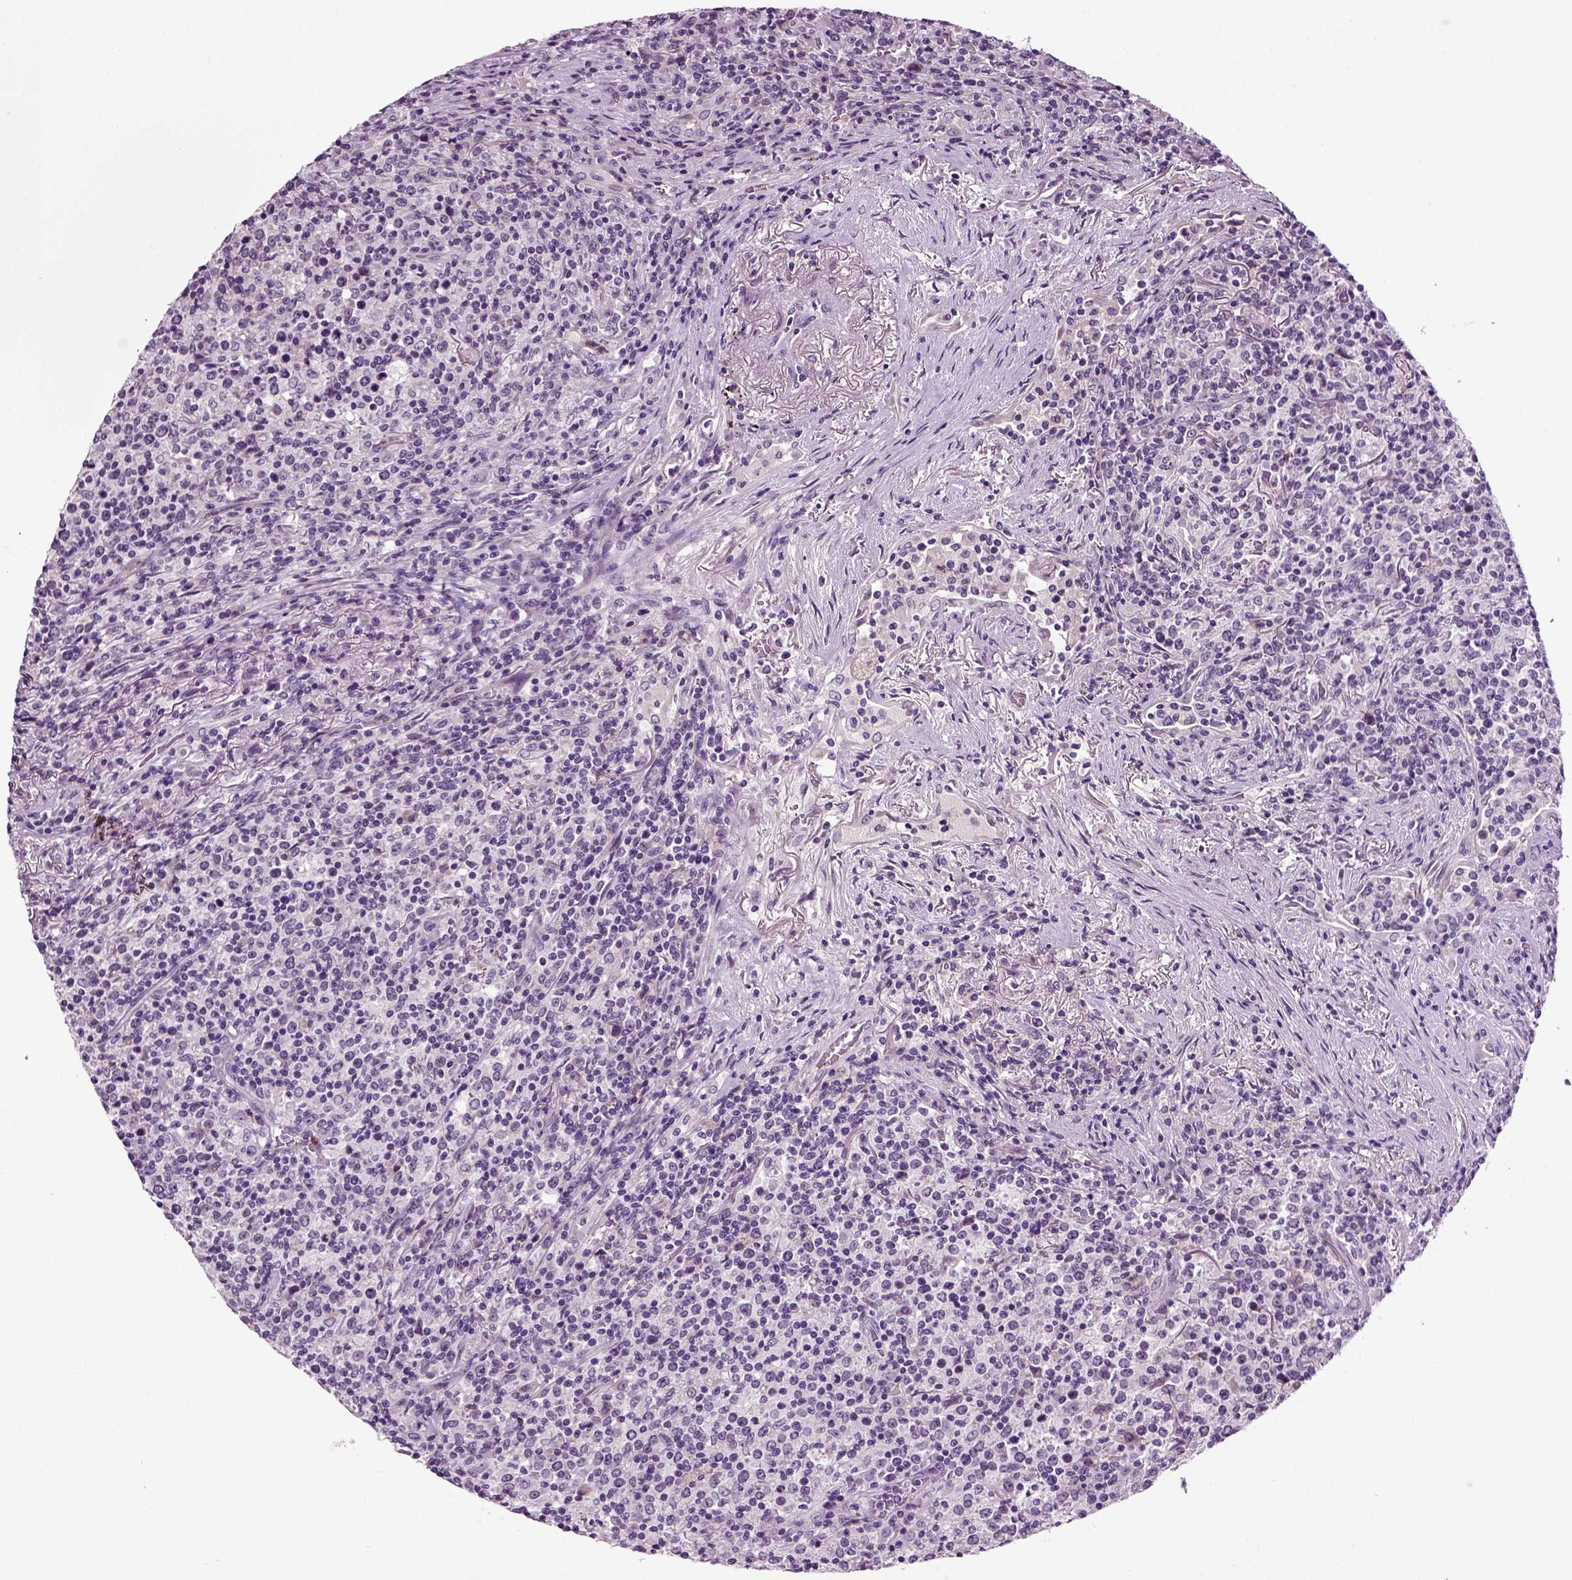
{"staining": {"intensity": "negative", "quantity": "none", "location": "none"}, "tissue": "lymphoma", "cell_type": "Tumor cells", "image_type": "cancer", "snomed": [{"axis": "morphology", "description": "Malignant lymphoma, non-Hodgkin's type, High grade"}, {"axis": "topography", "description": "Lung"}], "caption": "This is an IHC micrograph of human malignant lymphoma, non-Hodgkin's type (high-grade). There is no expression in tumor cells.", "gene": "SPATA17", "patient": {"sex": "male", "age": 79}}